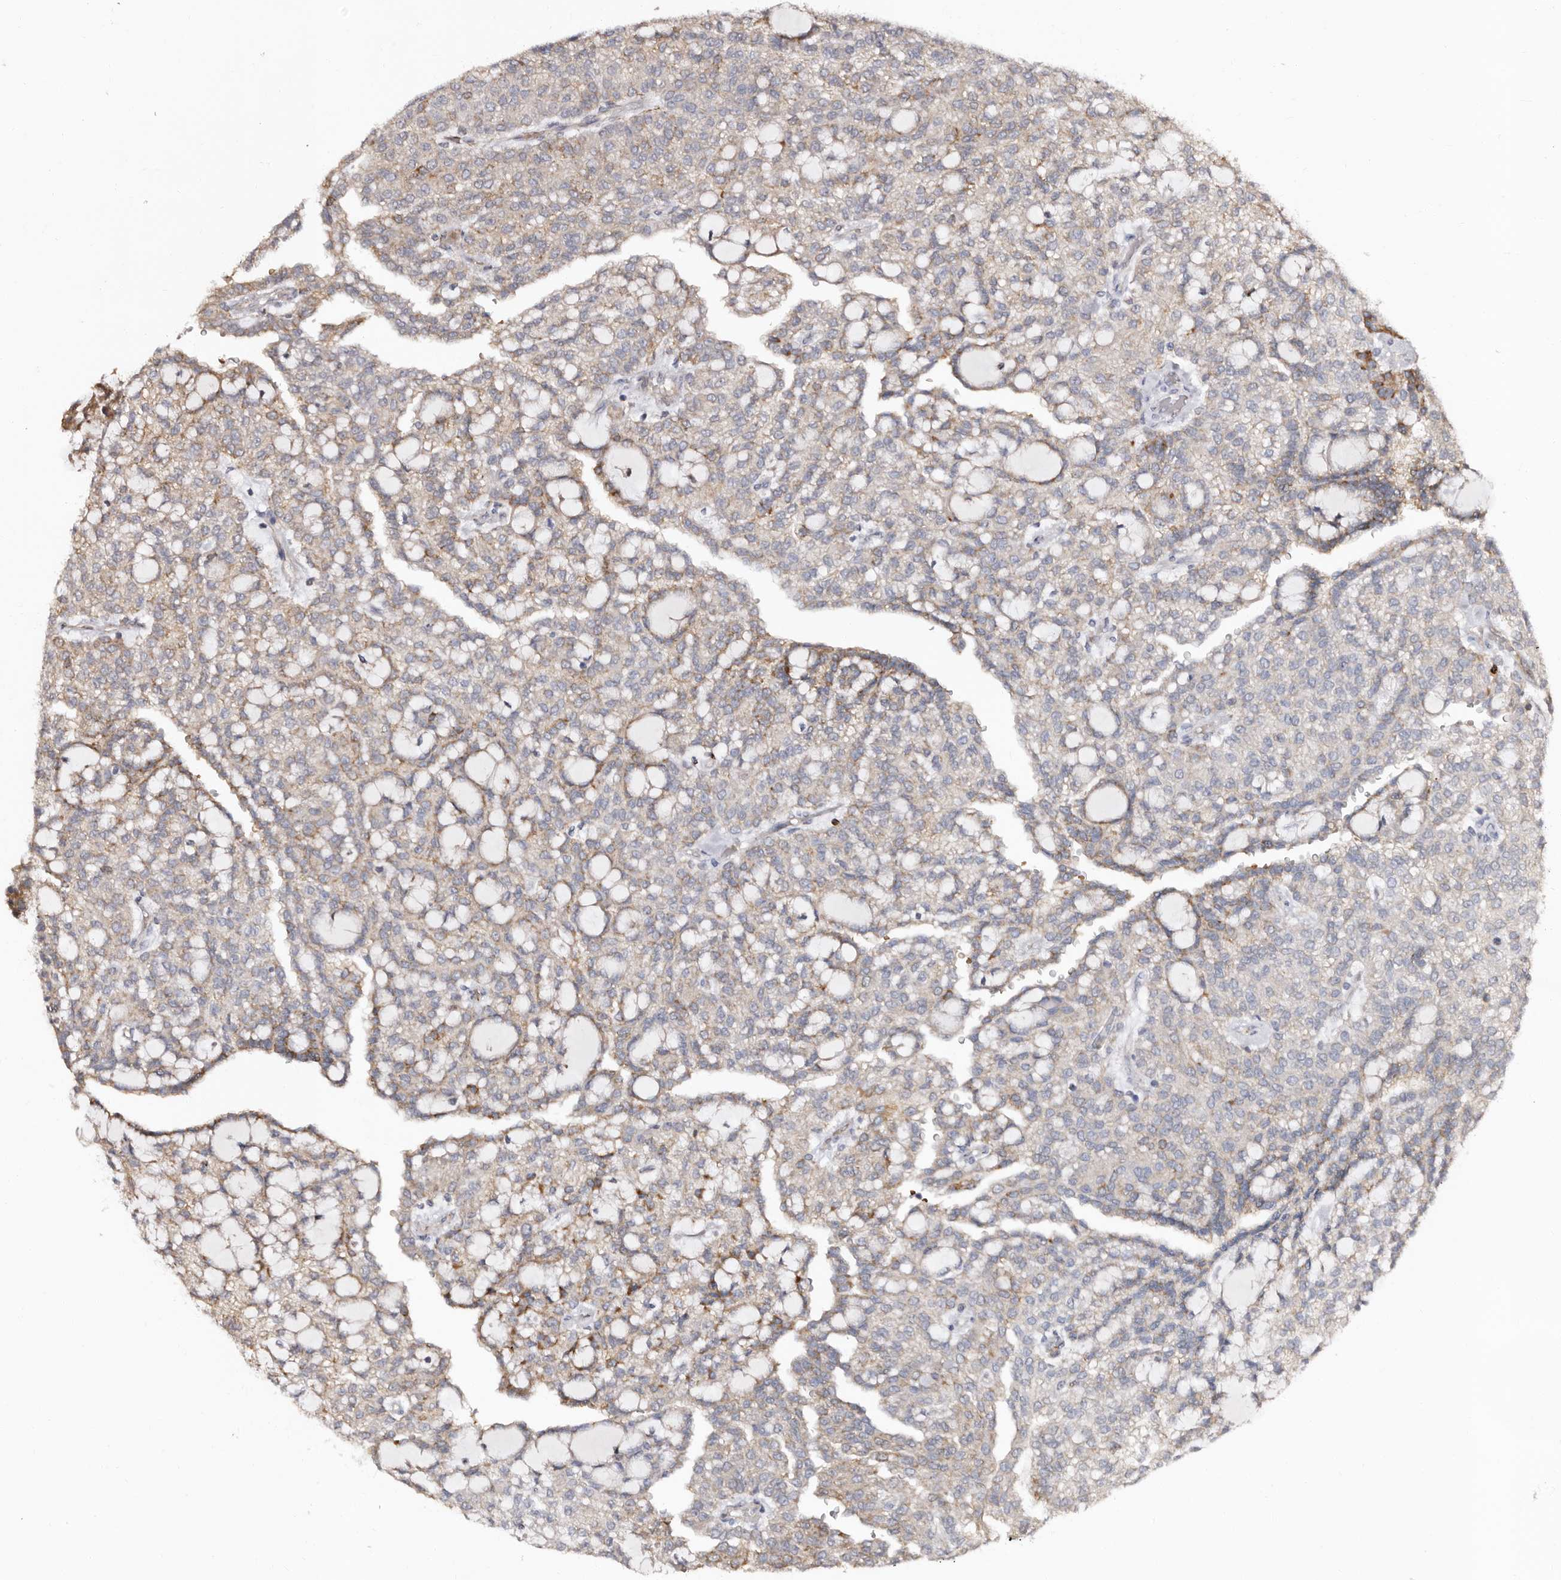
{"staining": {"intensity": "moderate", "quantity": "25%-75%", "location": "cytoplasmic/membranous"}, "tissue": "renal cancer", "cell_type": "Tumor cells", "image_type": "cancer", "snomed": [{"axis": "morphology", "description": "Adenocarcinoma, NOS"}, {"axis": "topography", "description": "Kidney"}], "caption": "Protein analysis of renal cancer tissue shows moderate cytoplasmic/membranous expression in approximately 25%-75% of tumor cells.", "gene": "BAX", "patient": {"sex": "male", "age": 63}}